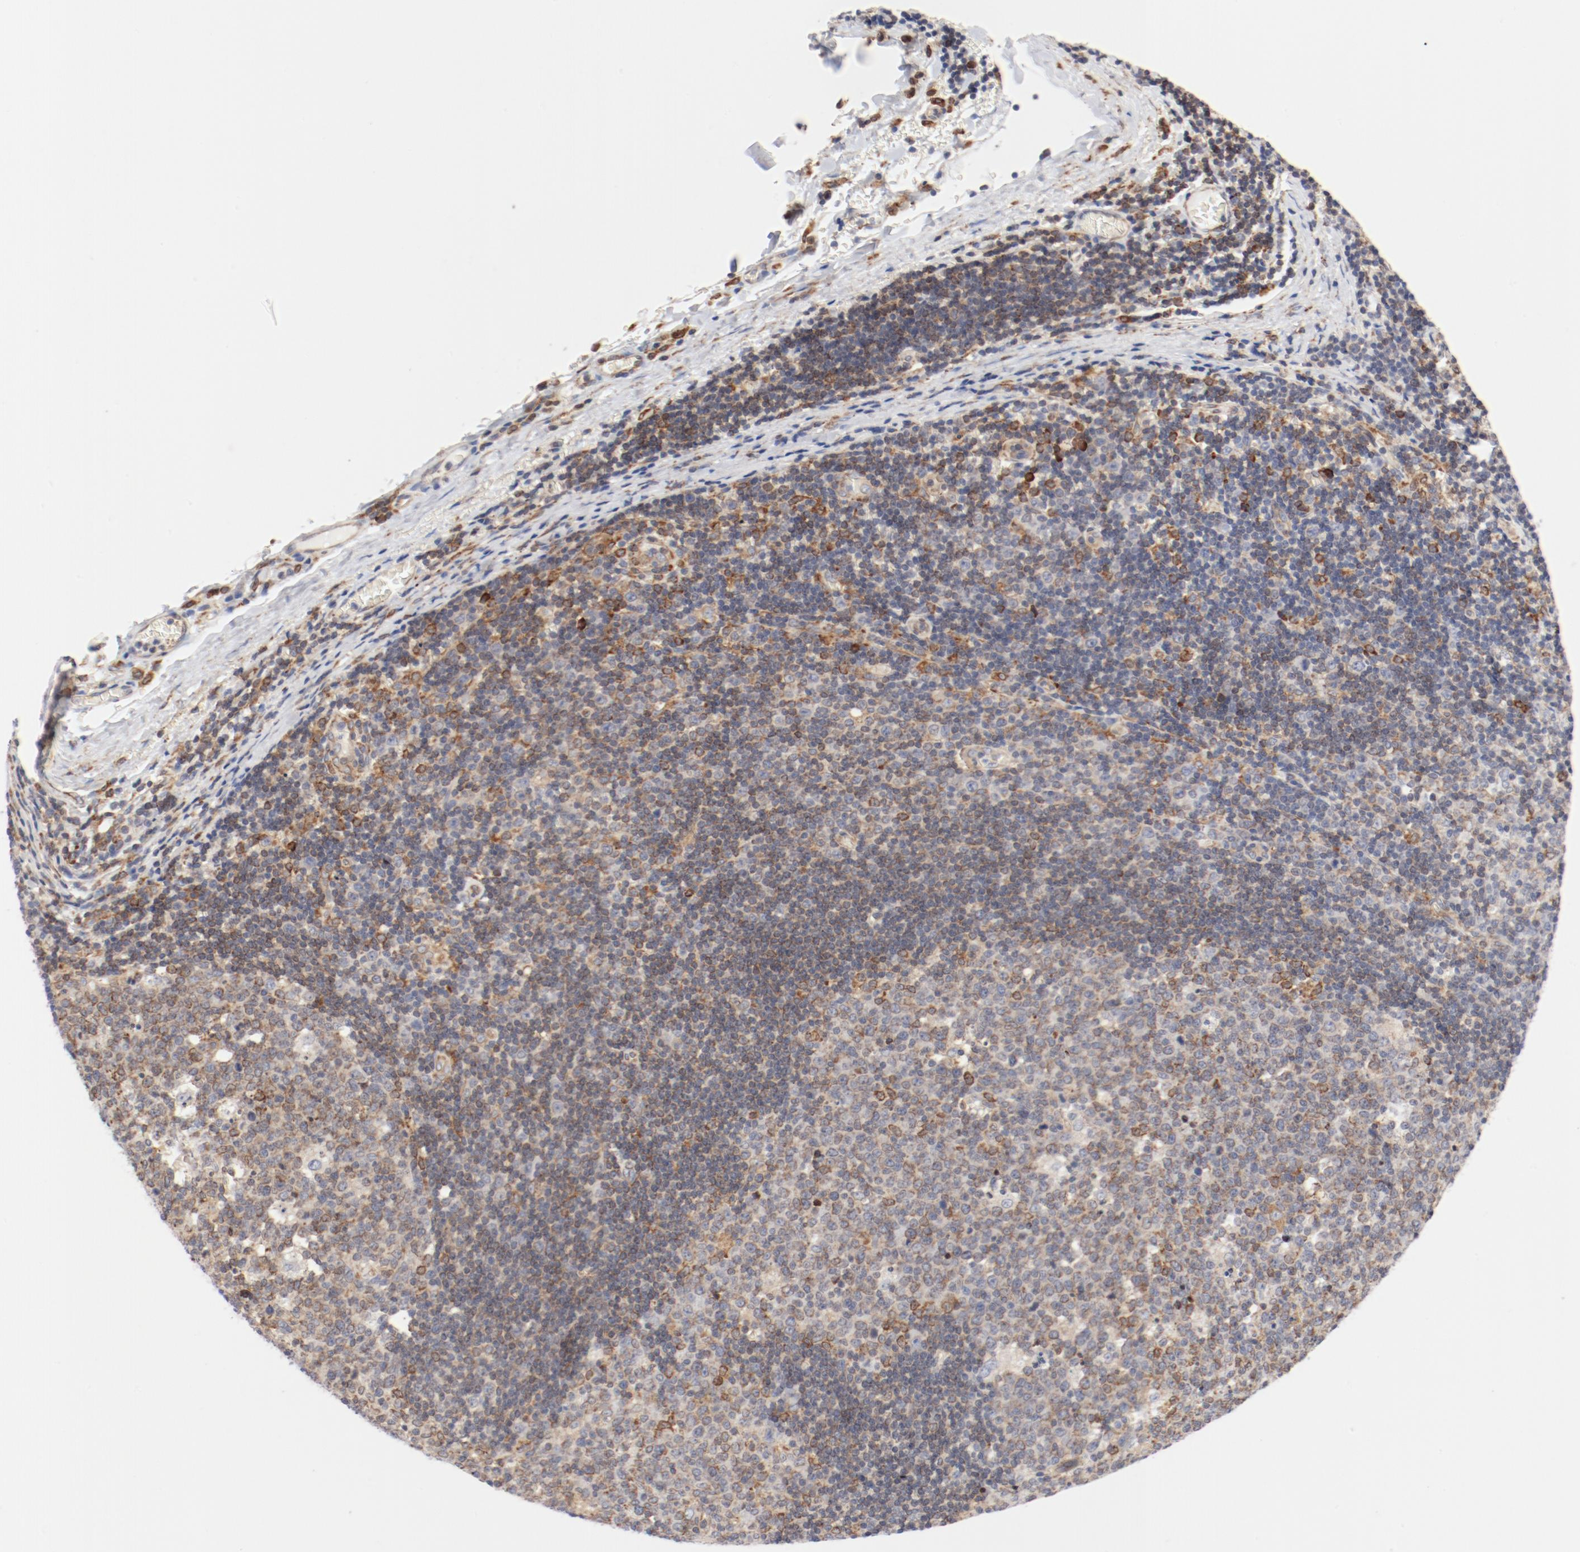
{"staining": {"intensity": "moderate", "quantity": "25%-75%", "location": "cytoplasmic/membranous"}, "tissue": "lymph node", "cell_type": "Germinal center cells", "image_type": "normal", "snomed": [{"axis": "morphology", "description": "Normal tissue, NOS"}, {"axis": "topography", "description": "Lymph node"}, {"axis": "topography", "description": "Salivary gland"}], "caption": "Moderate cytoplasmic/membranous protein expression is seen in about 25%-75% of germinal center cells in lymph node.", "gene": "PDPK1", "patient": {"sex": "male", "age": 8}}